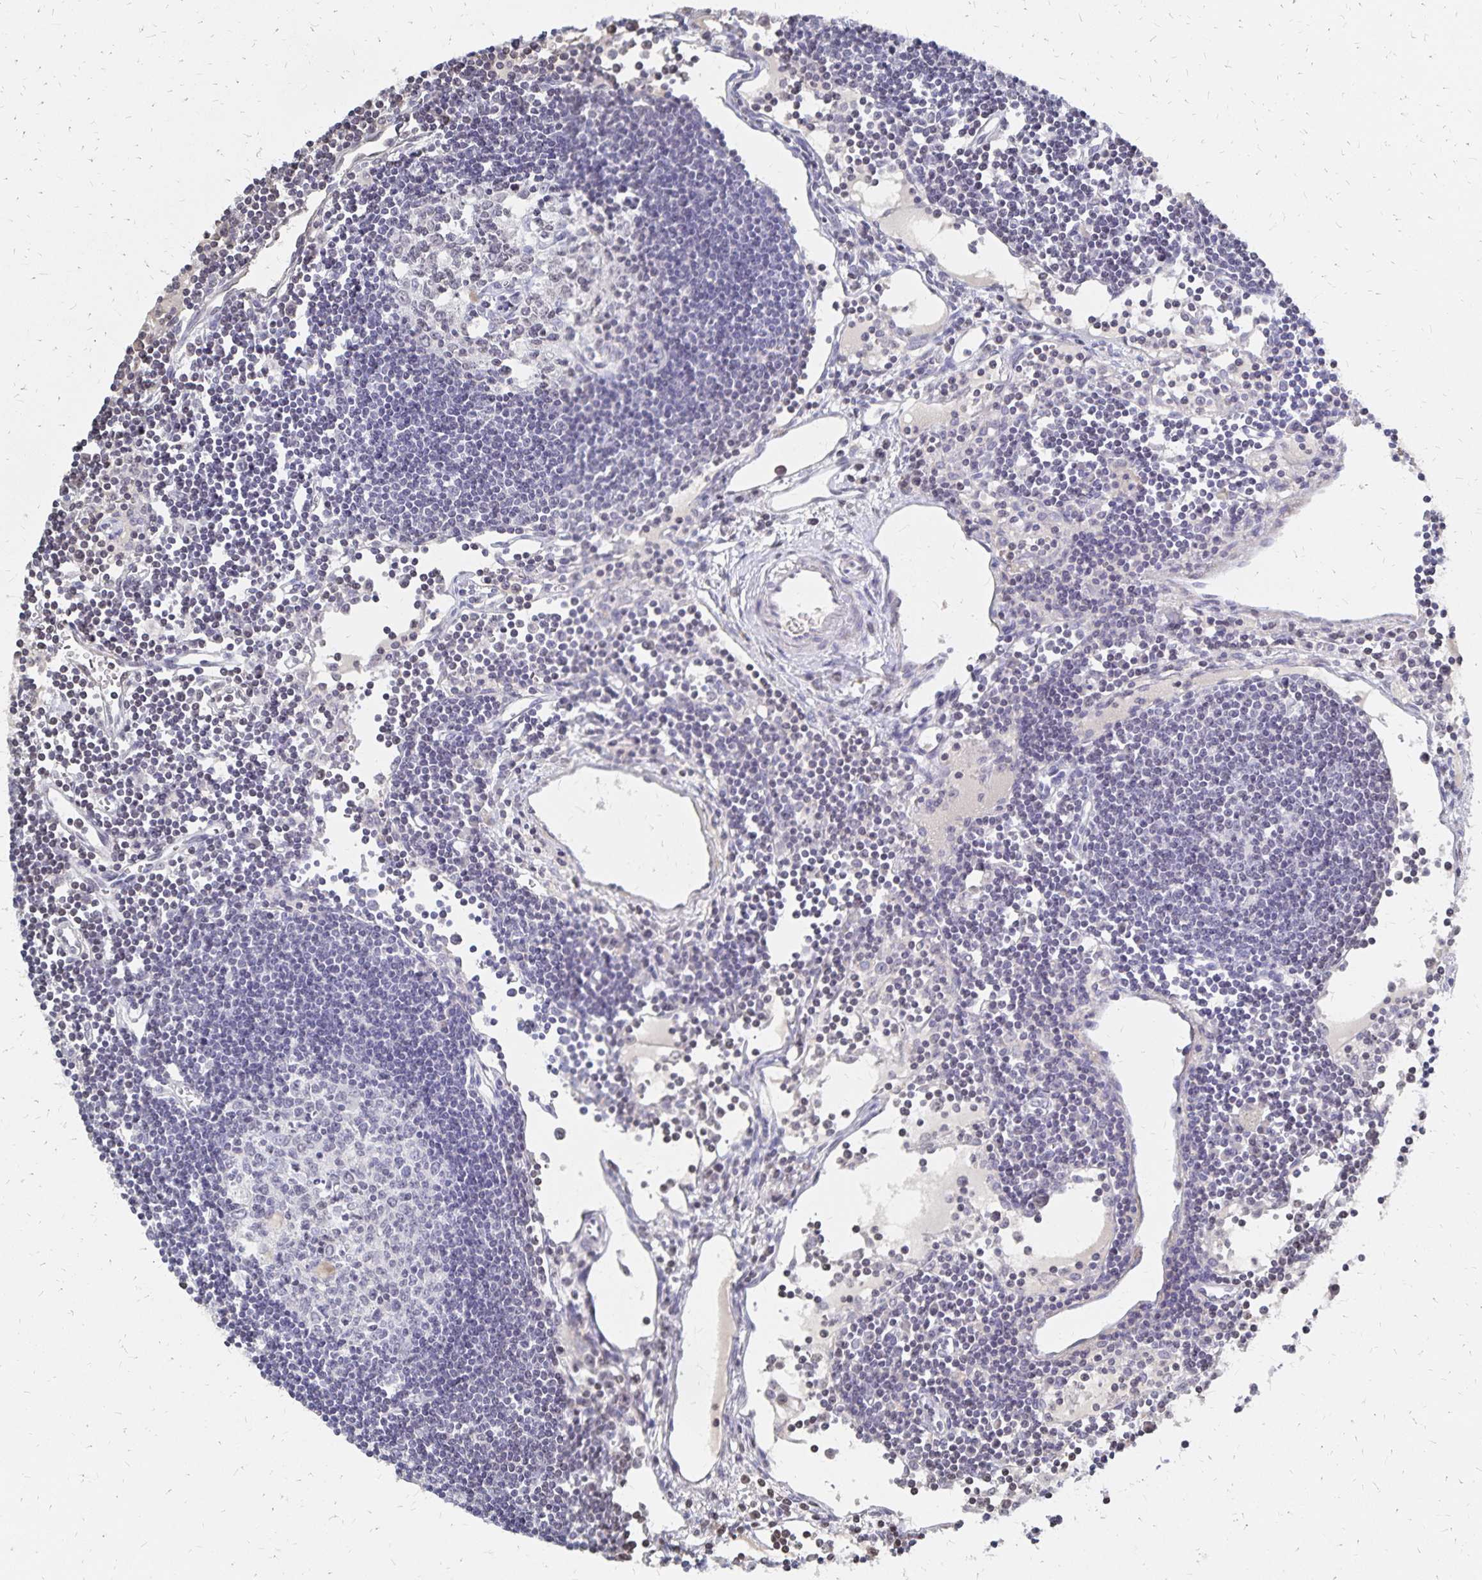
{"staining": {"intensity": "negative", "quantity": "none", "location": "none"}, "tissue": "lymph node", "cell_type": "Germinal center cells", "image_type": "normal", "snomed": [{"axis": "morphology", "description": "Normal tissue, NOS"}, {"axis": "topography", "description": "Lymph node"}], "caption": "Germinal center cells are negative for protein expression in normal human lymph node. (DAB (3,3'-diaminobenzidine) immunohistochemistry with hematoxylin counter stain).", "gene": "KISS1", "patient": {"sex": "female", "age": 65}}